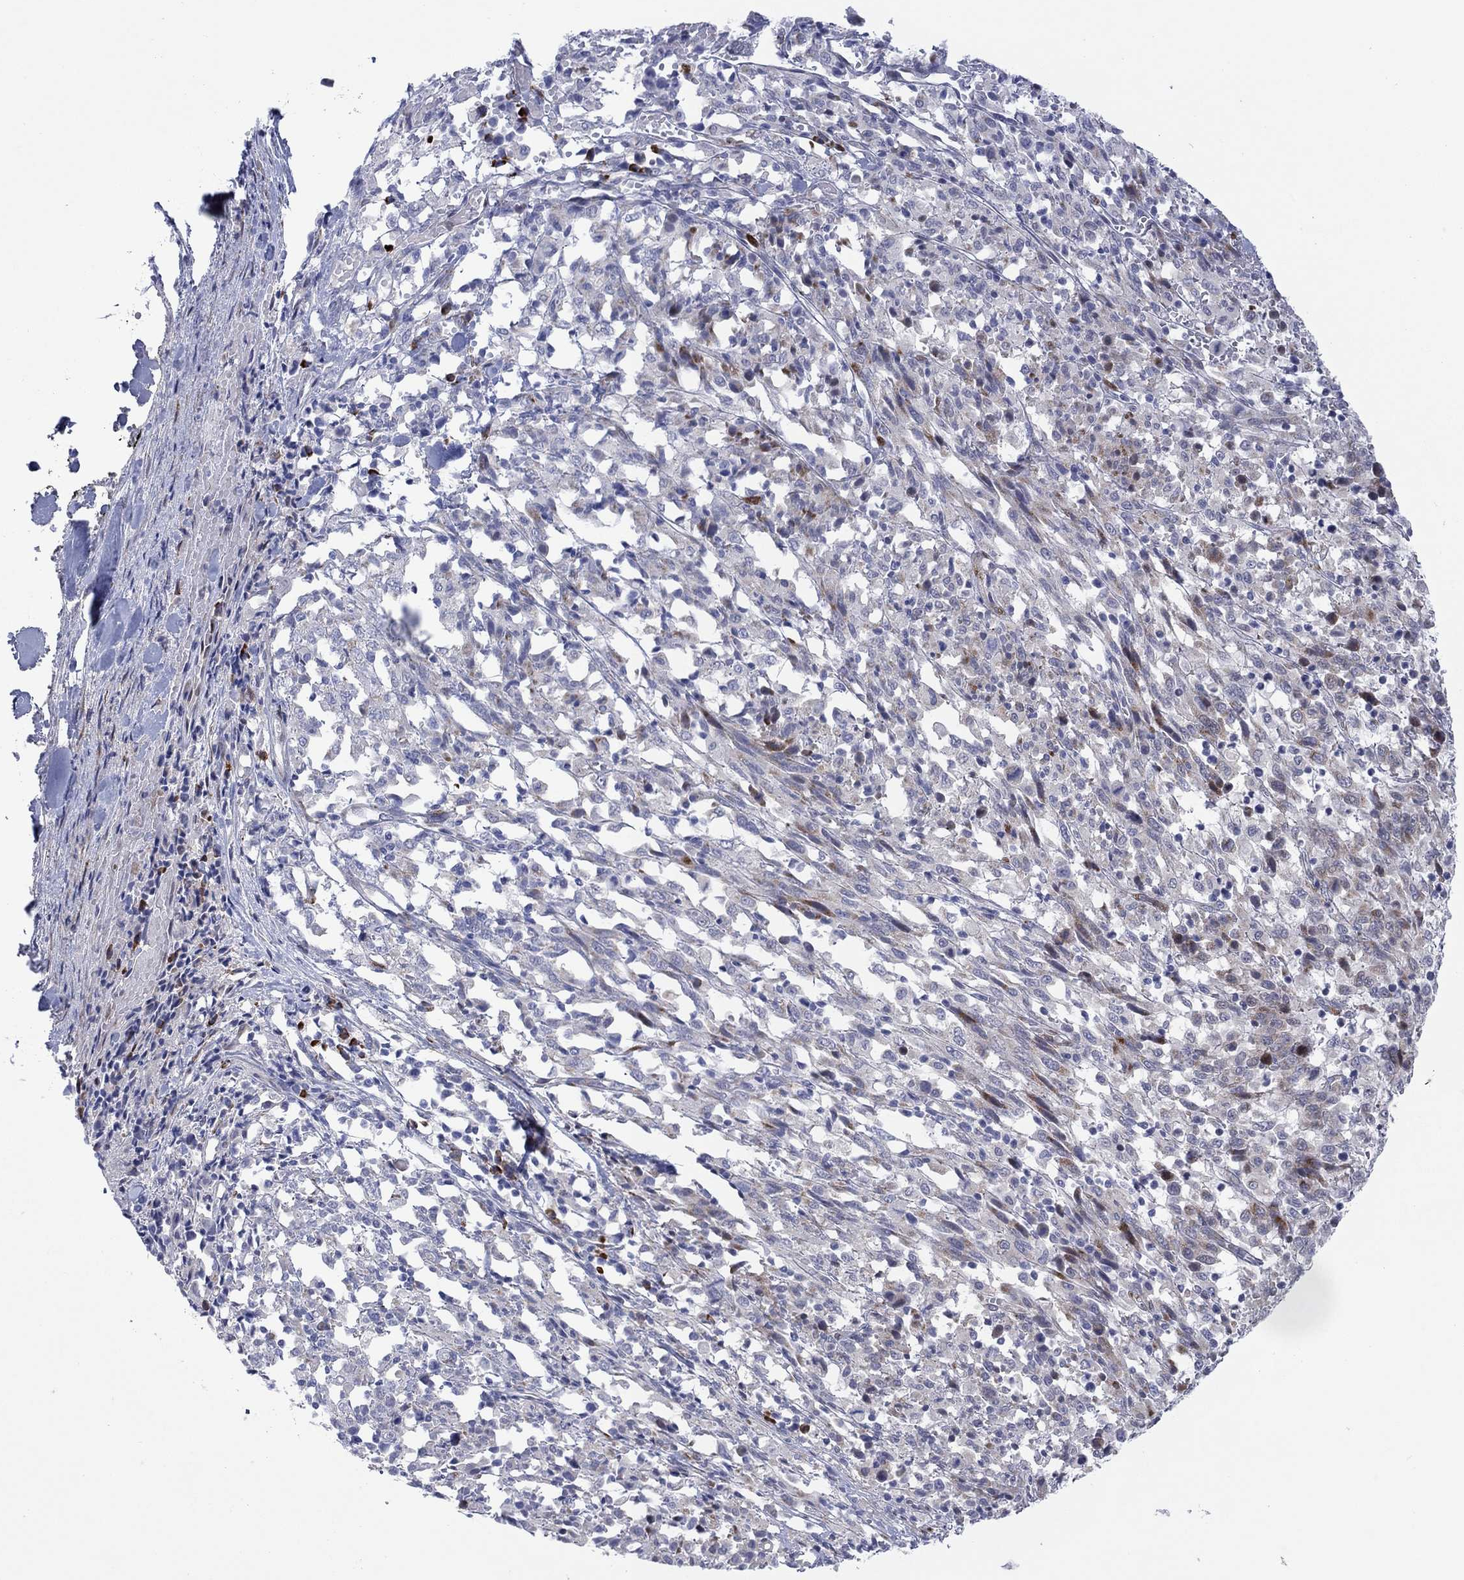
{"staining": {"intensity": "weak", "quantity": "<25%", "location": "cytoplasmic/membranous"}, "tissue": "melanoma", "cell_type": "Tumor cells", "image_type": "cancer", "snomed": [{"axis": "morphology", "description": "Malignant melanoma, NOS"}, {"axis": "topography", "description": "Skin"}], "caption": "Micrograph shows no protein expression in tumor cells of malignant melanoma tissue.", "gene": "TTC21B", "patient": {"sex": "female", "age": 91}}